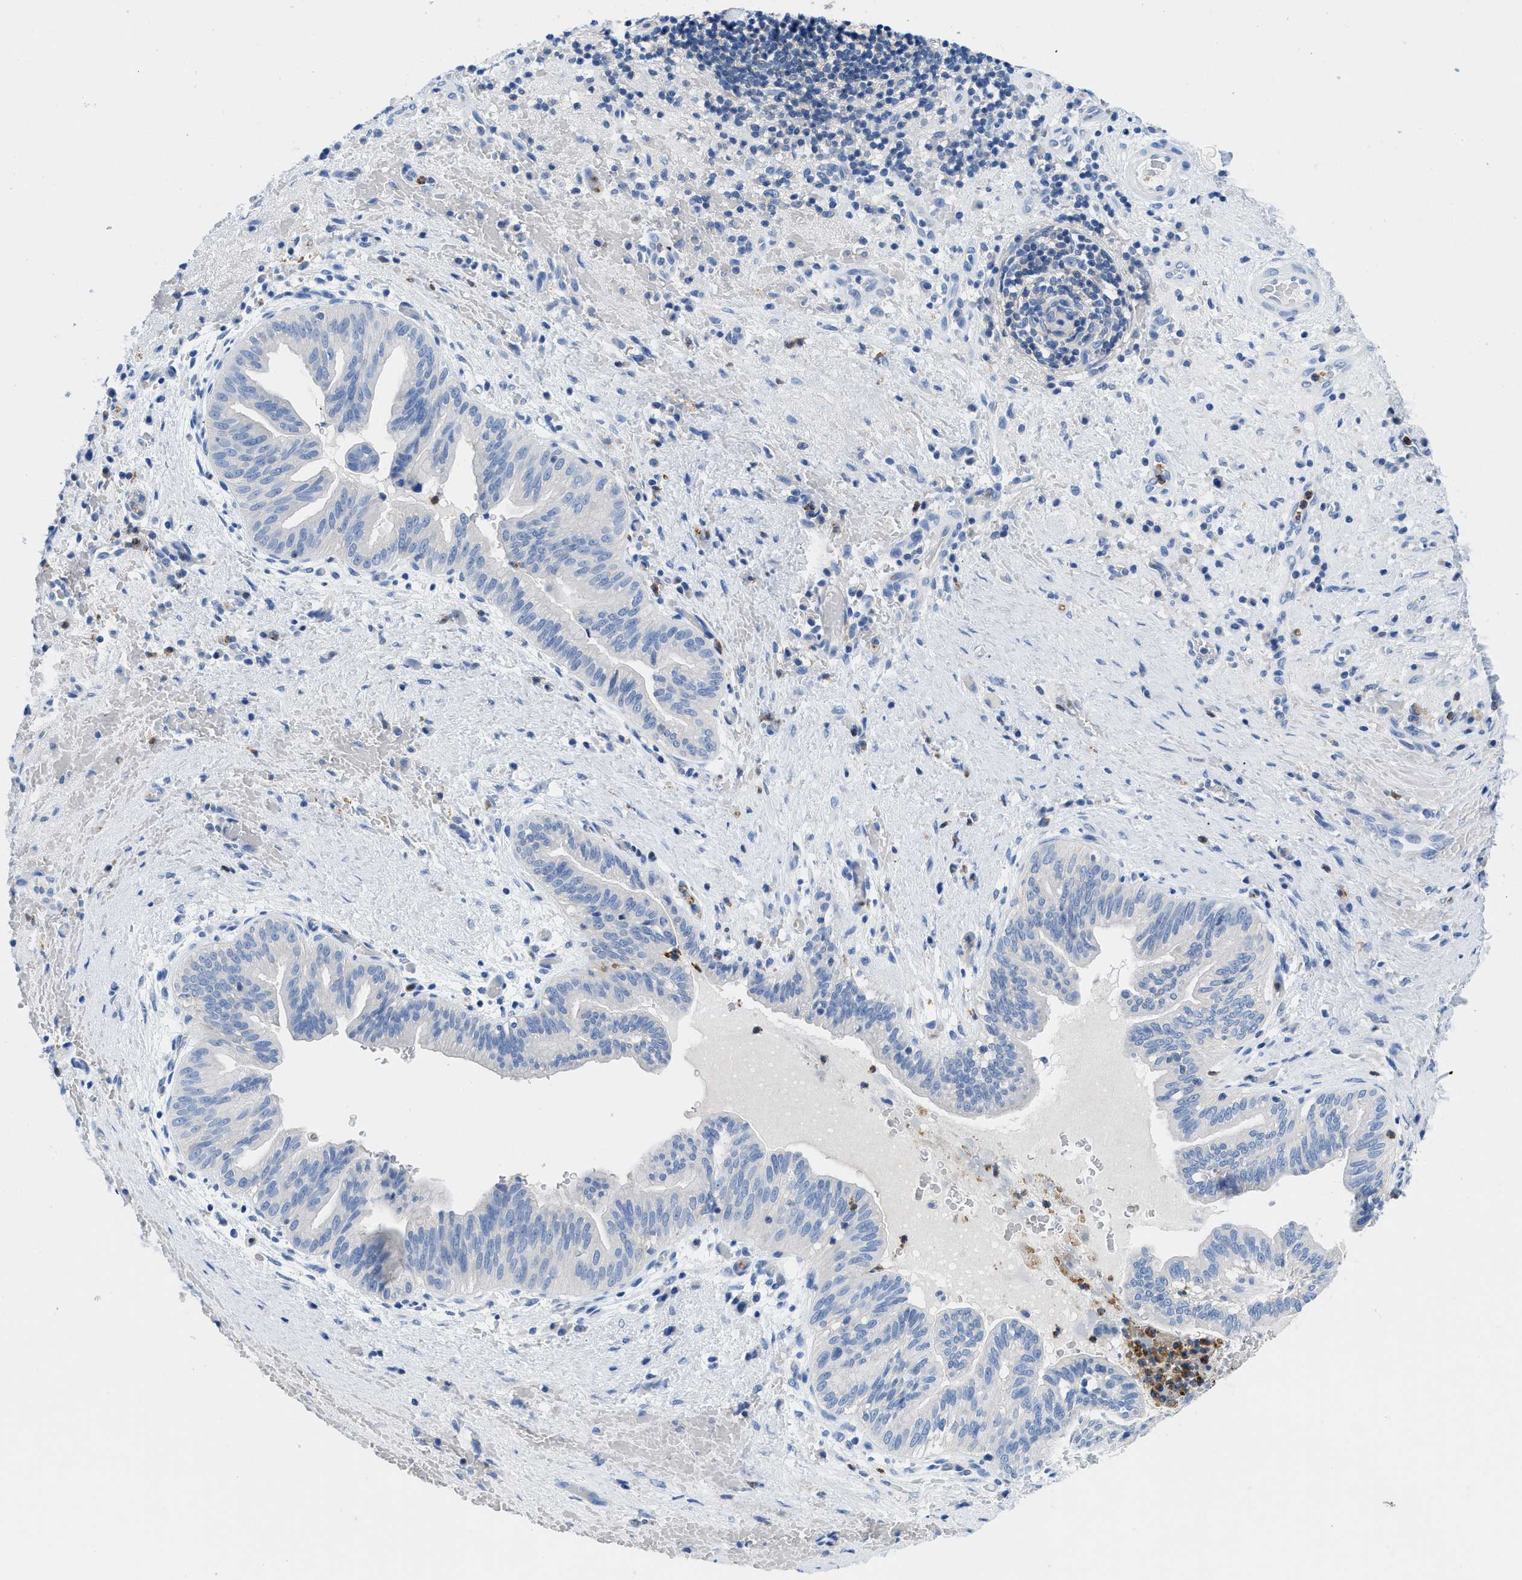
{"staining": {"intensity": "negative", "quantity": "none", "location": "none"}, "tissue": "liver cancer", "cell_type": "Tumor cells", "image_type": "cancer", "snomed": [{"axis": "morphology", "description": "Cholangiocarcinoma"}, {"axis": "topography", "description": "Liver"}], "caption": "Liver cancer was stained to show a protein in brown. There is no significant staining in tumor cells.", "gene": "NEB", "patient": {"sex": "female", "age": 38}}